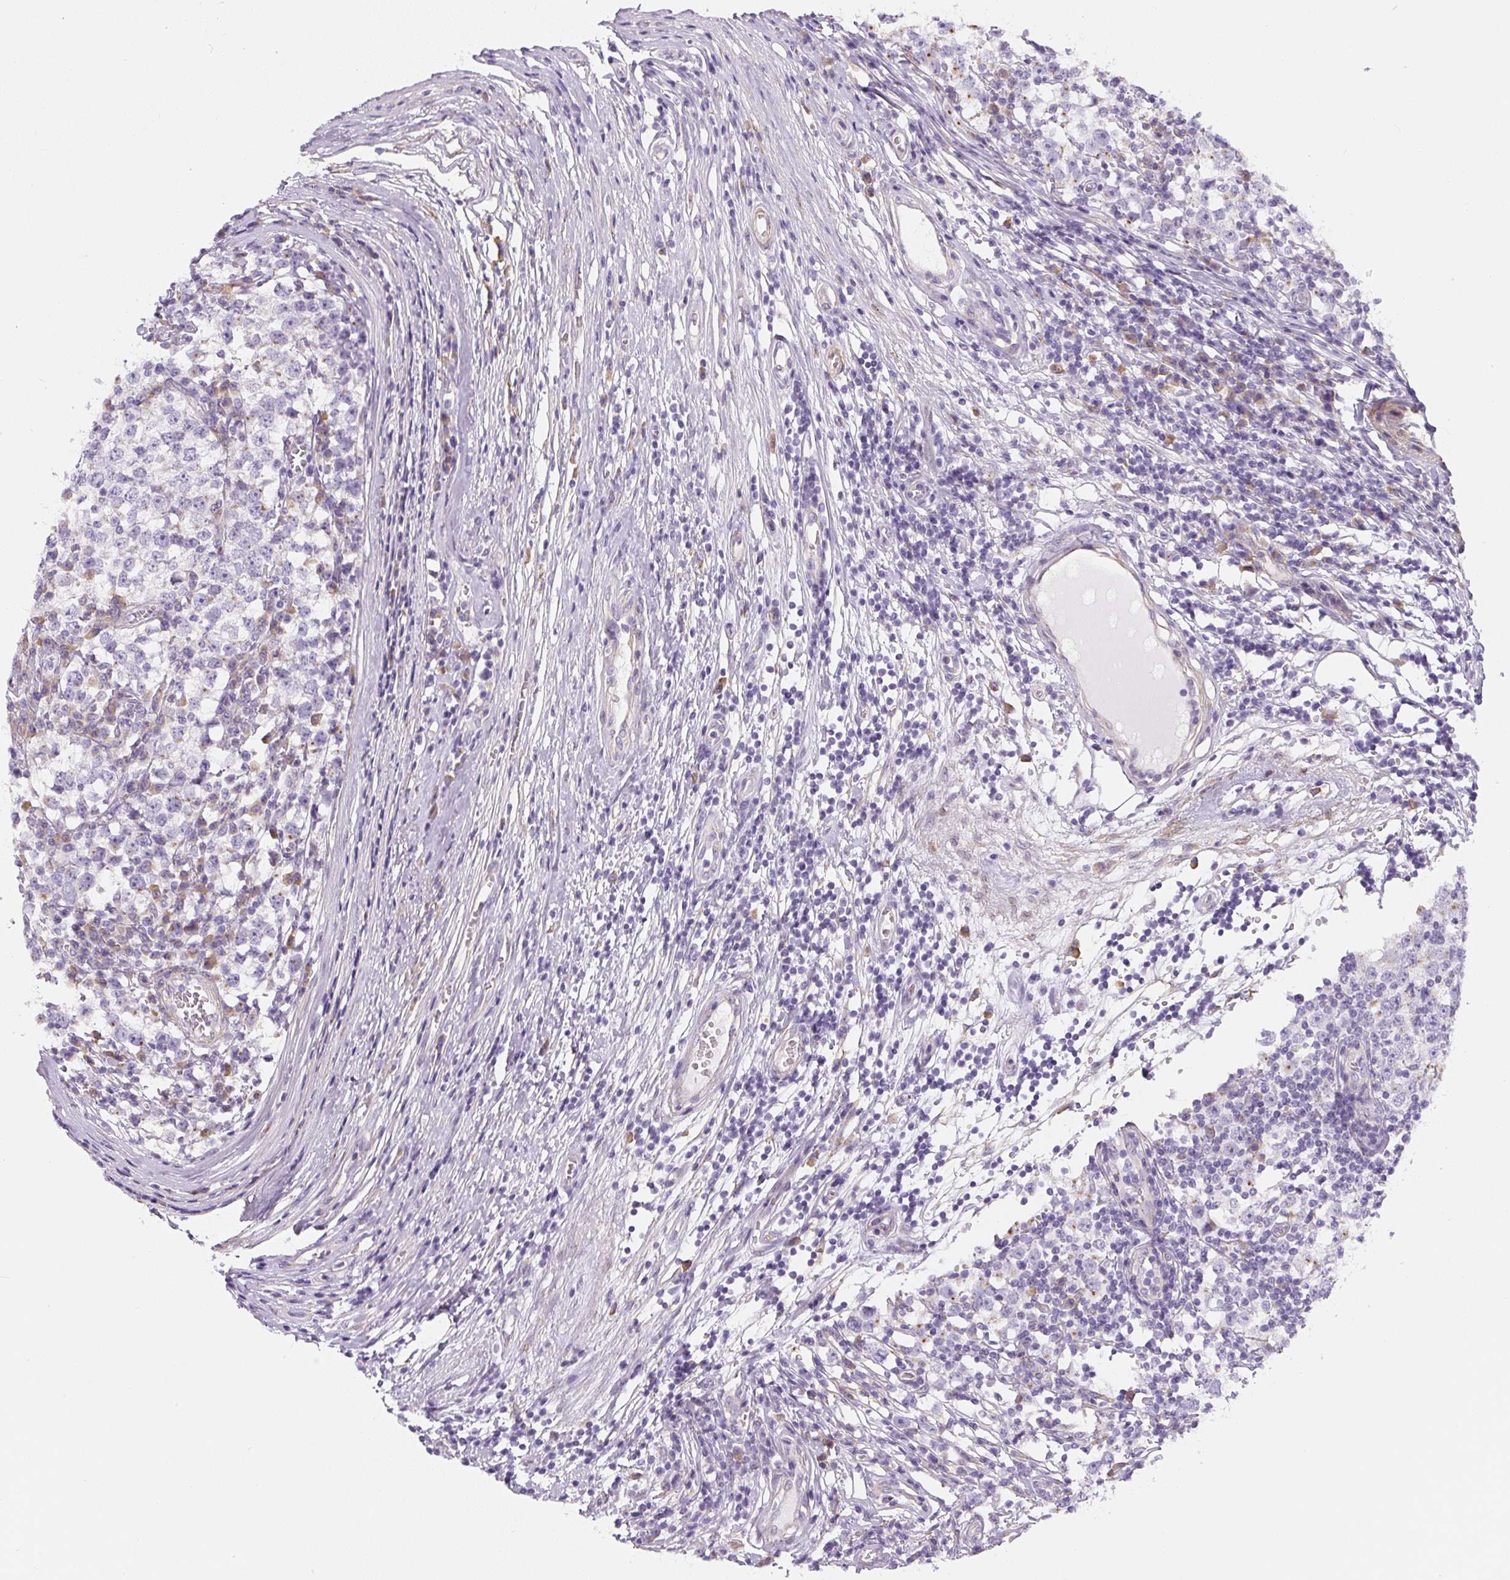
{"staining": {"intensity": "moderate", "quantity": "<25%", "location": "cytoplasmic/membranous"}, "tissue": "testis cancer", "cell_type": "Tumor cells", "image_type": "cancer", "snomed": [{"axis": "morphology", "description": "Seminoma, NOS"}, {"axis": "topography", "description": "Testis"}], "caption": "High-power microscopy captured an immunohistochemistry histopathology image of testis cancer, revealing moderate cytoplasmic/membranous positivity in about <25% of tumor cells.", "gene": "PWWP3B", "patient": {"sex": "male", "age": 65}}